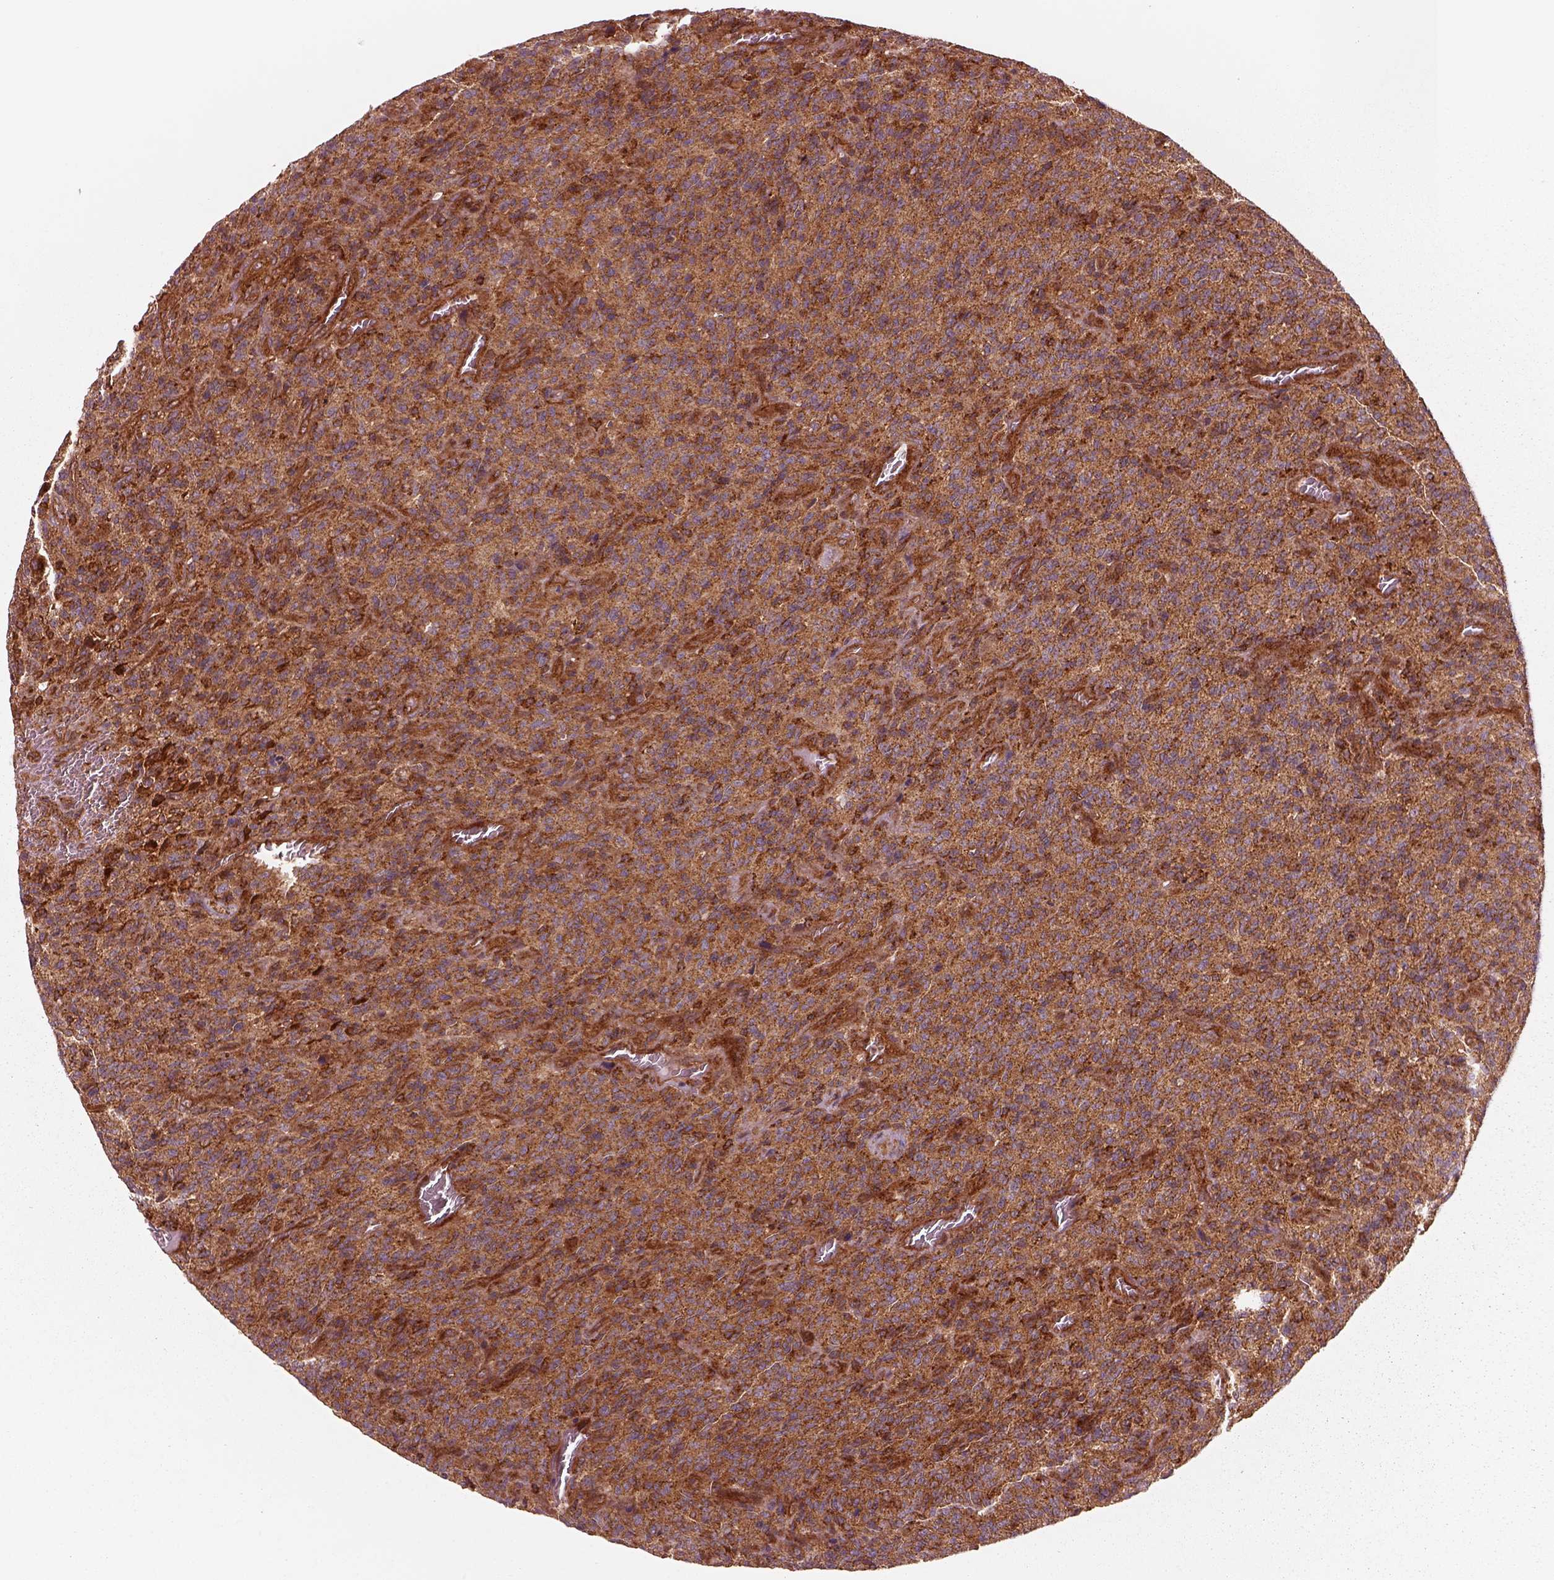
{"staining": {"intensity": "strong", "quantity": ">75%", "location": "cytoplasmic/membranous"}, "tissue": "glioma", "cell_type": "Tumor cells", "image_type": "cancer", "snomed": [{"axis": "morphology", "description": "Glioma, malignant, High grade"}, {"axis": "topography", "description": "Brain"}], "caption": "A histopathology image of glioma stained for a protein reveals strong cytoplasmic/membranous brown staining in tumor cells. (brown staining indicates protein expression, while blue staining denotes nuclei).", "gene": "WASHC2A", "patient": {"sex": "male", "age": 76}}